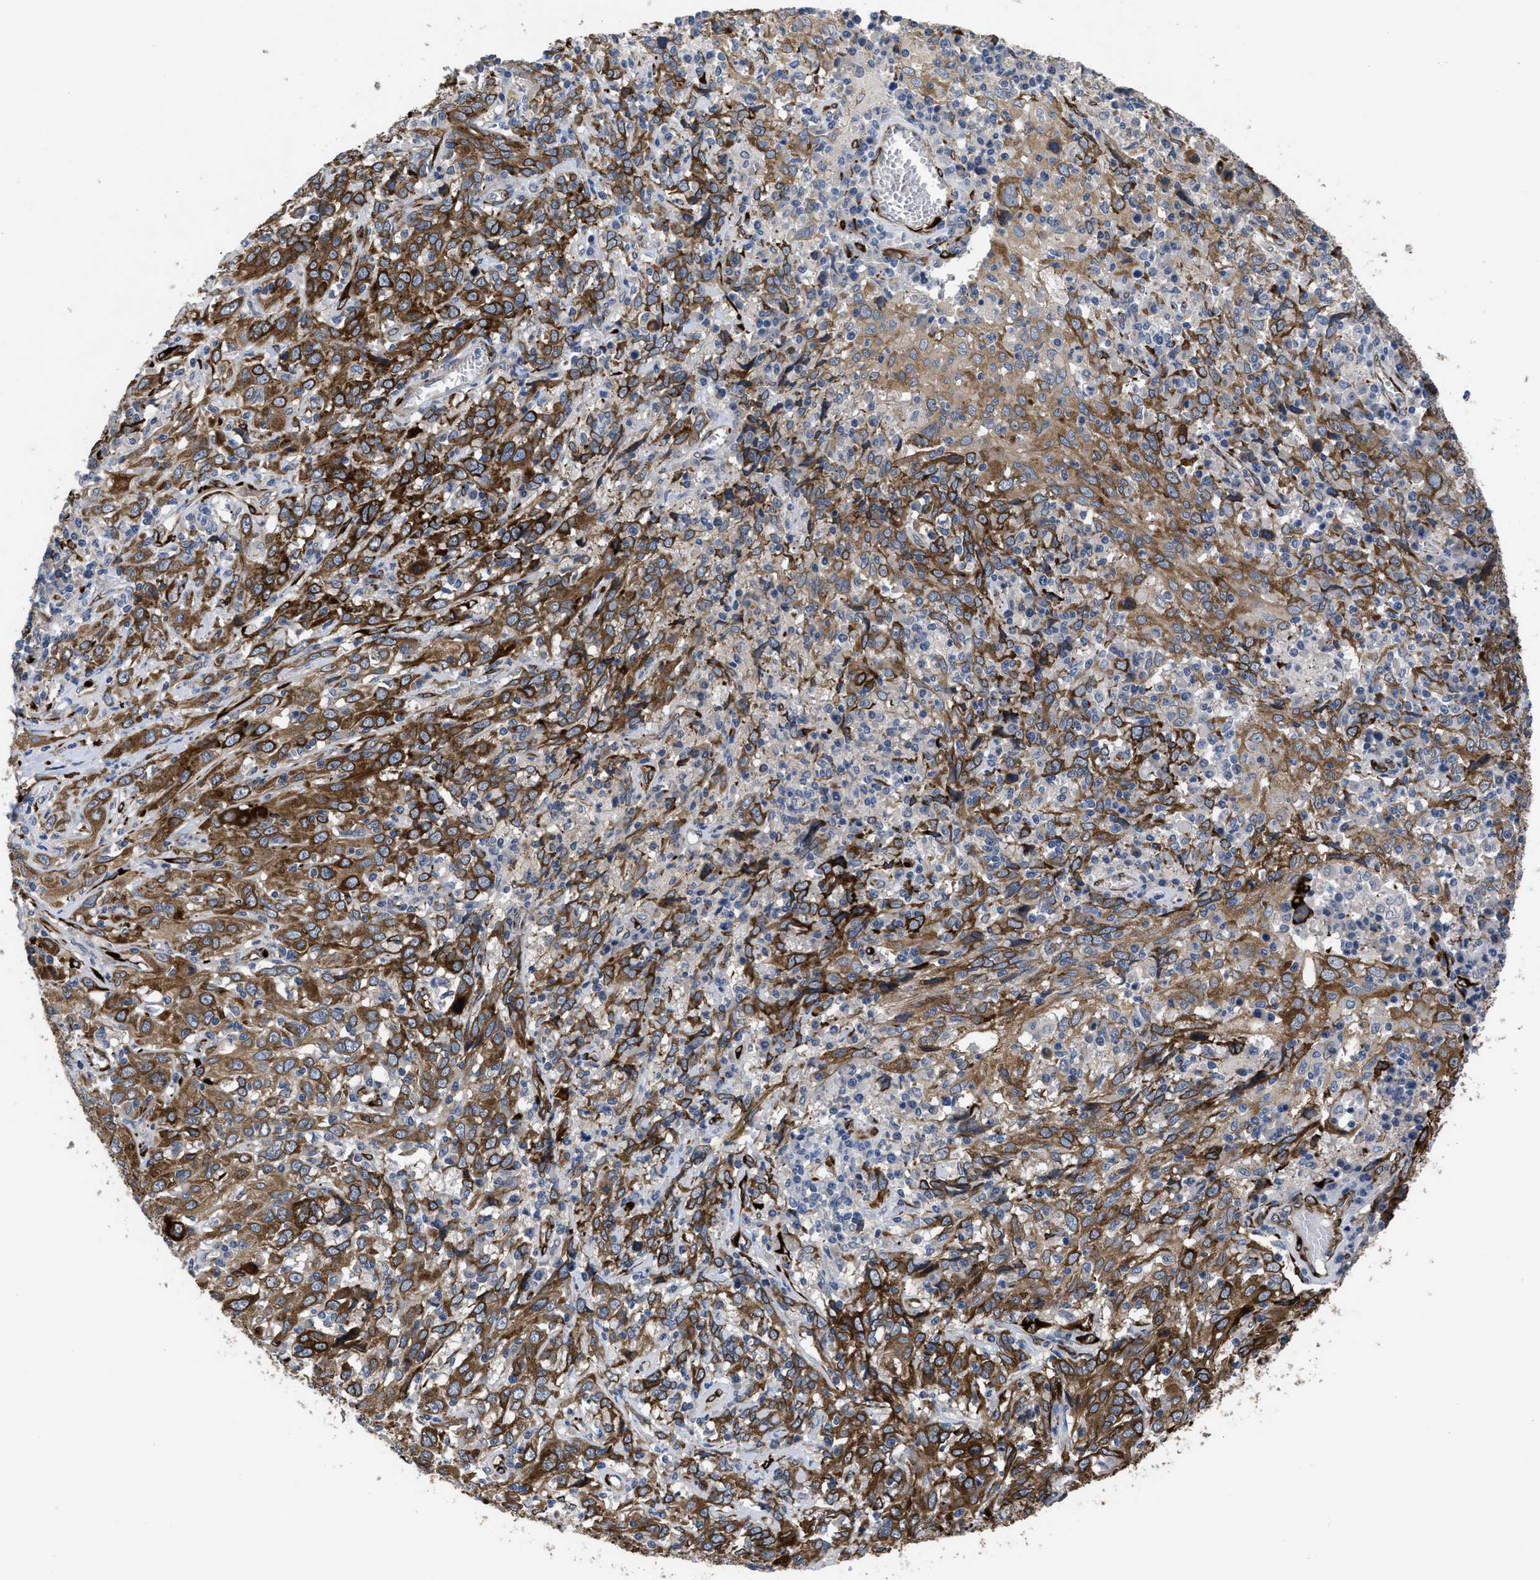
{"staining": {"intensity": "moderate", "quantity": ">75%", "location": "cytoplasmic/membranous"}, "tissue": "cervical cancer", "cell_type": "Tumor cells", "image_type": "cancer", "snomed": [{"axis": "morphology", "description": "Squamous cell carcinoma, NOS"}, {"axis": "topography", "description": "Cervix"}], "caption": "Human cervical cancer stained for a protein (brown) reveals moderate cytoplasmic/membranous positive expression in approximately >75% of tumor cells.", "gene": "SQLE", "patient": {"sex": "female", "age": 46}}